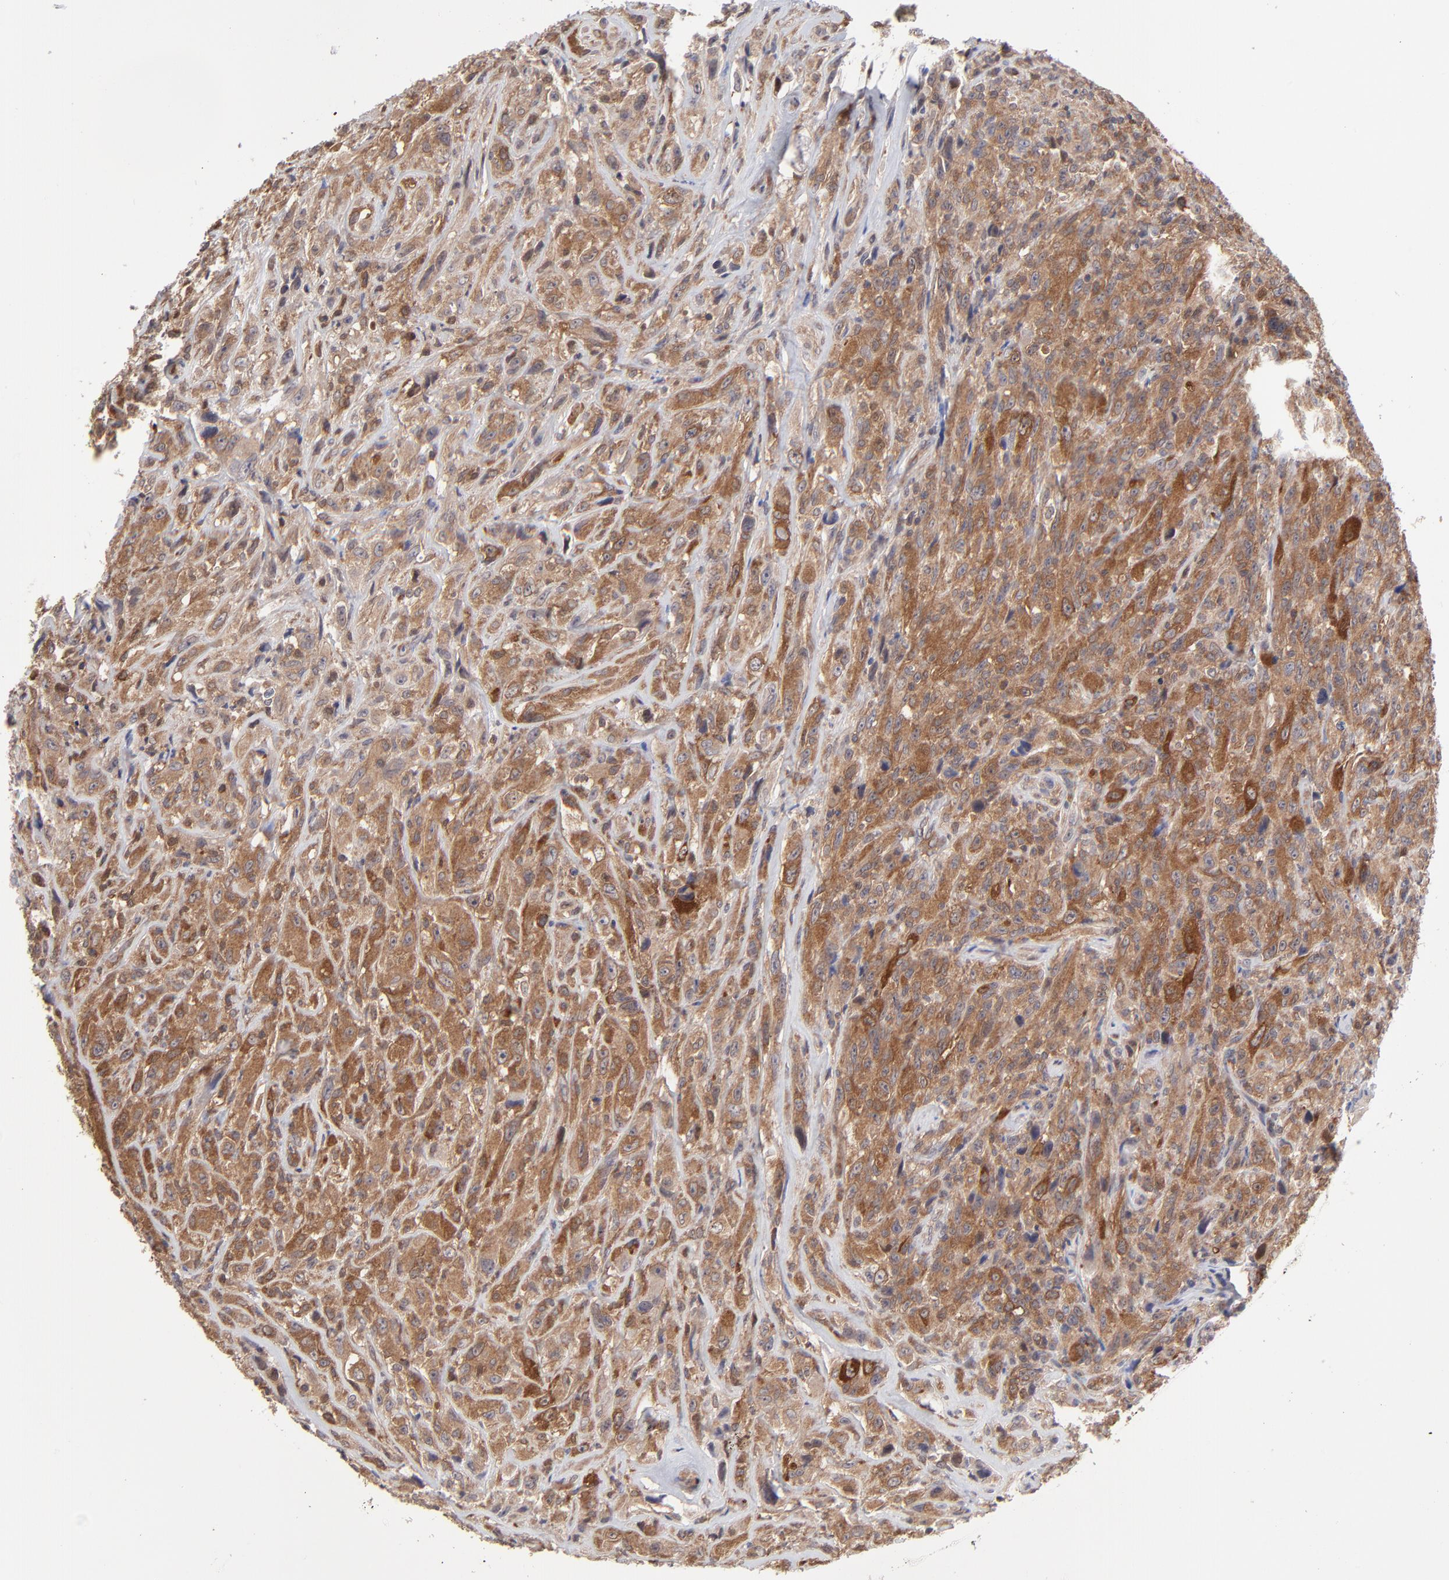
{"staining": {"intensity": "moderate", "quantity": ">75%", "location": "cytoplasmic/membranous"}, "tissue": "glioma", "cell_type": "Tumor cells", "image_type": "cancer", "snomed": [{"axis": "morphology", "description": "Glioma, malignant, High grade"}, {"axis": "topography", "description": "Brain"}], "caption": "The histopathology image exhibits immunohistochemical staining of high-grade glioma (malignant). There is moderate cytoplasmic/membranous expression is seen in about >75% of tumor cells.", "gene": "GART", "patient": {"sex": "male", "age": 48}}